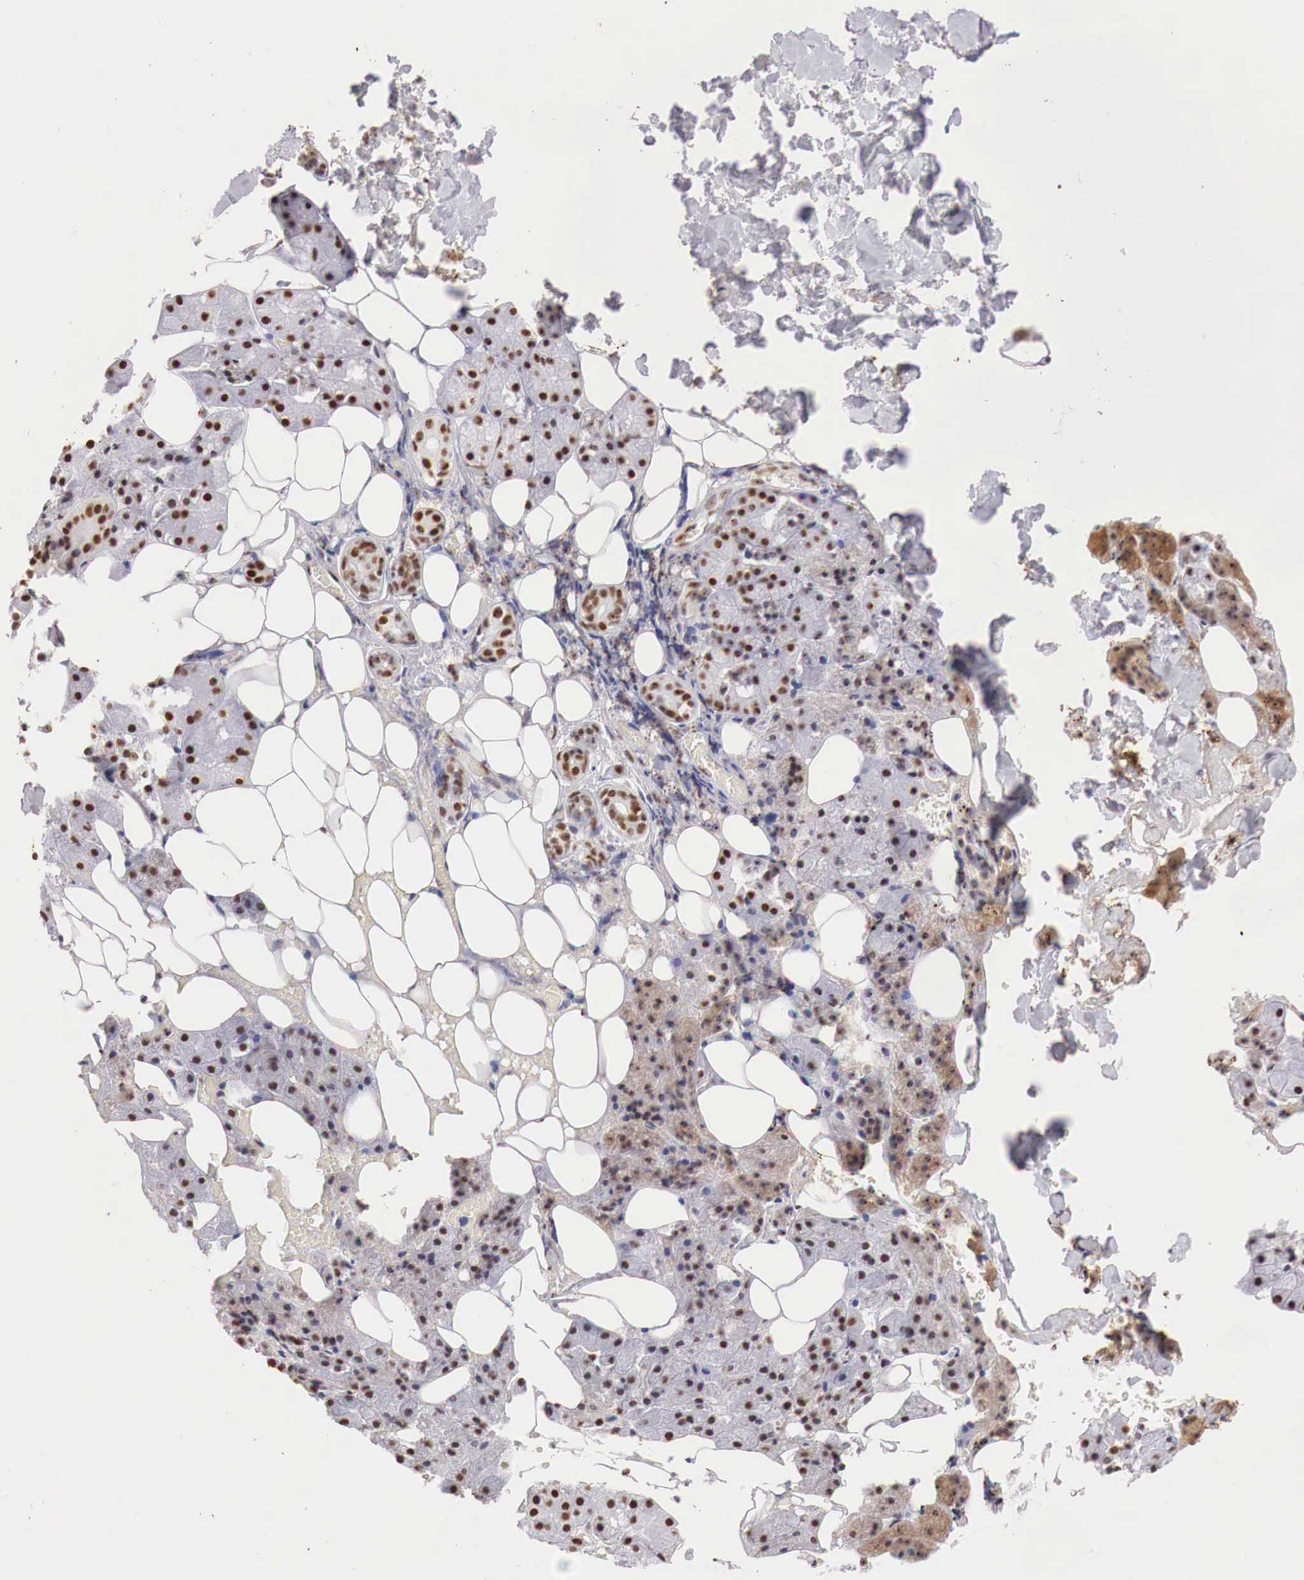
{"staining": {"intensity": "strong", "quantity": ">75%", "location": "nuclear"}, "tissue": "salivary gland", "cell_type": "Glandular cells", "image_type": "normal", "snomed": [{"axis": "morphology", "description": "Normal tissue, NOS"}, {"axis": "topography", "description": "Salivary gland"}], "caption": "This is a photomicrograph of immunohistochemistry (IHC) staining of normal salivary gland, which shows strong positivity in the nuclear of glandular cells.", "gene": "DKC1", "patient": {"sex": "female", "age": 55}}